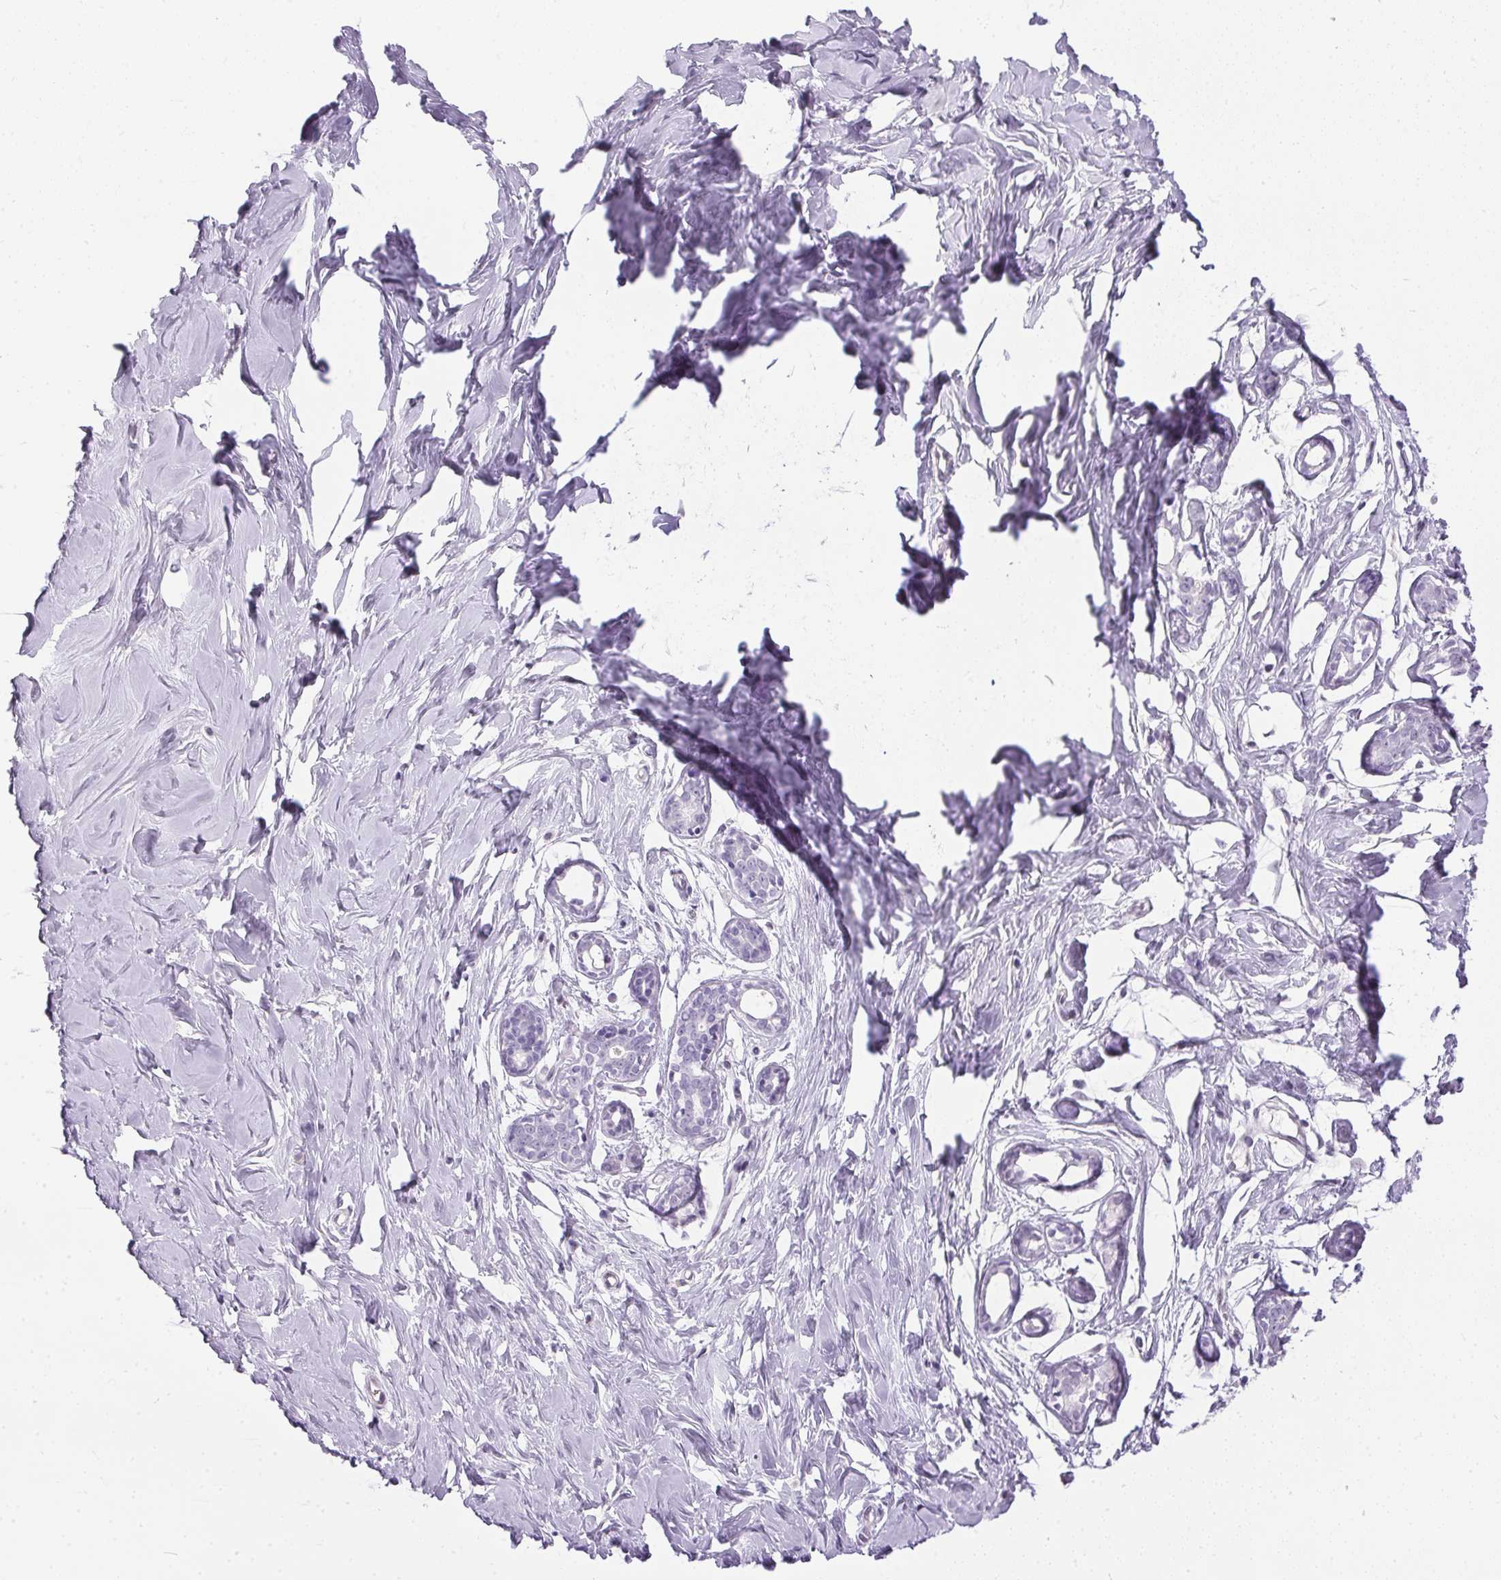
{"staining": {"intensity": "negative", "quantity": "none", "location": "none"}, "tissue": "breast", "cell_type": "Adipocytes", "image_type": "normal", "snomed": [{"axis": "morphology", "description": "Normal tissue, NOS"}, {"axis": "topography", "description": "Breast"}], "caption": "Immunohistochemistry histopathology image of unremarkable human breast stained for a protein (brown), which exhibits no expression in adipocytes.", "gene": "GBP6", "patient": {"sex": "female", "age": 27}}